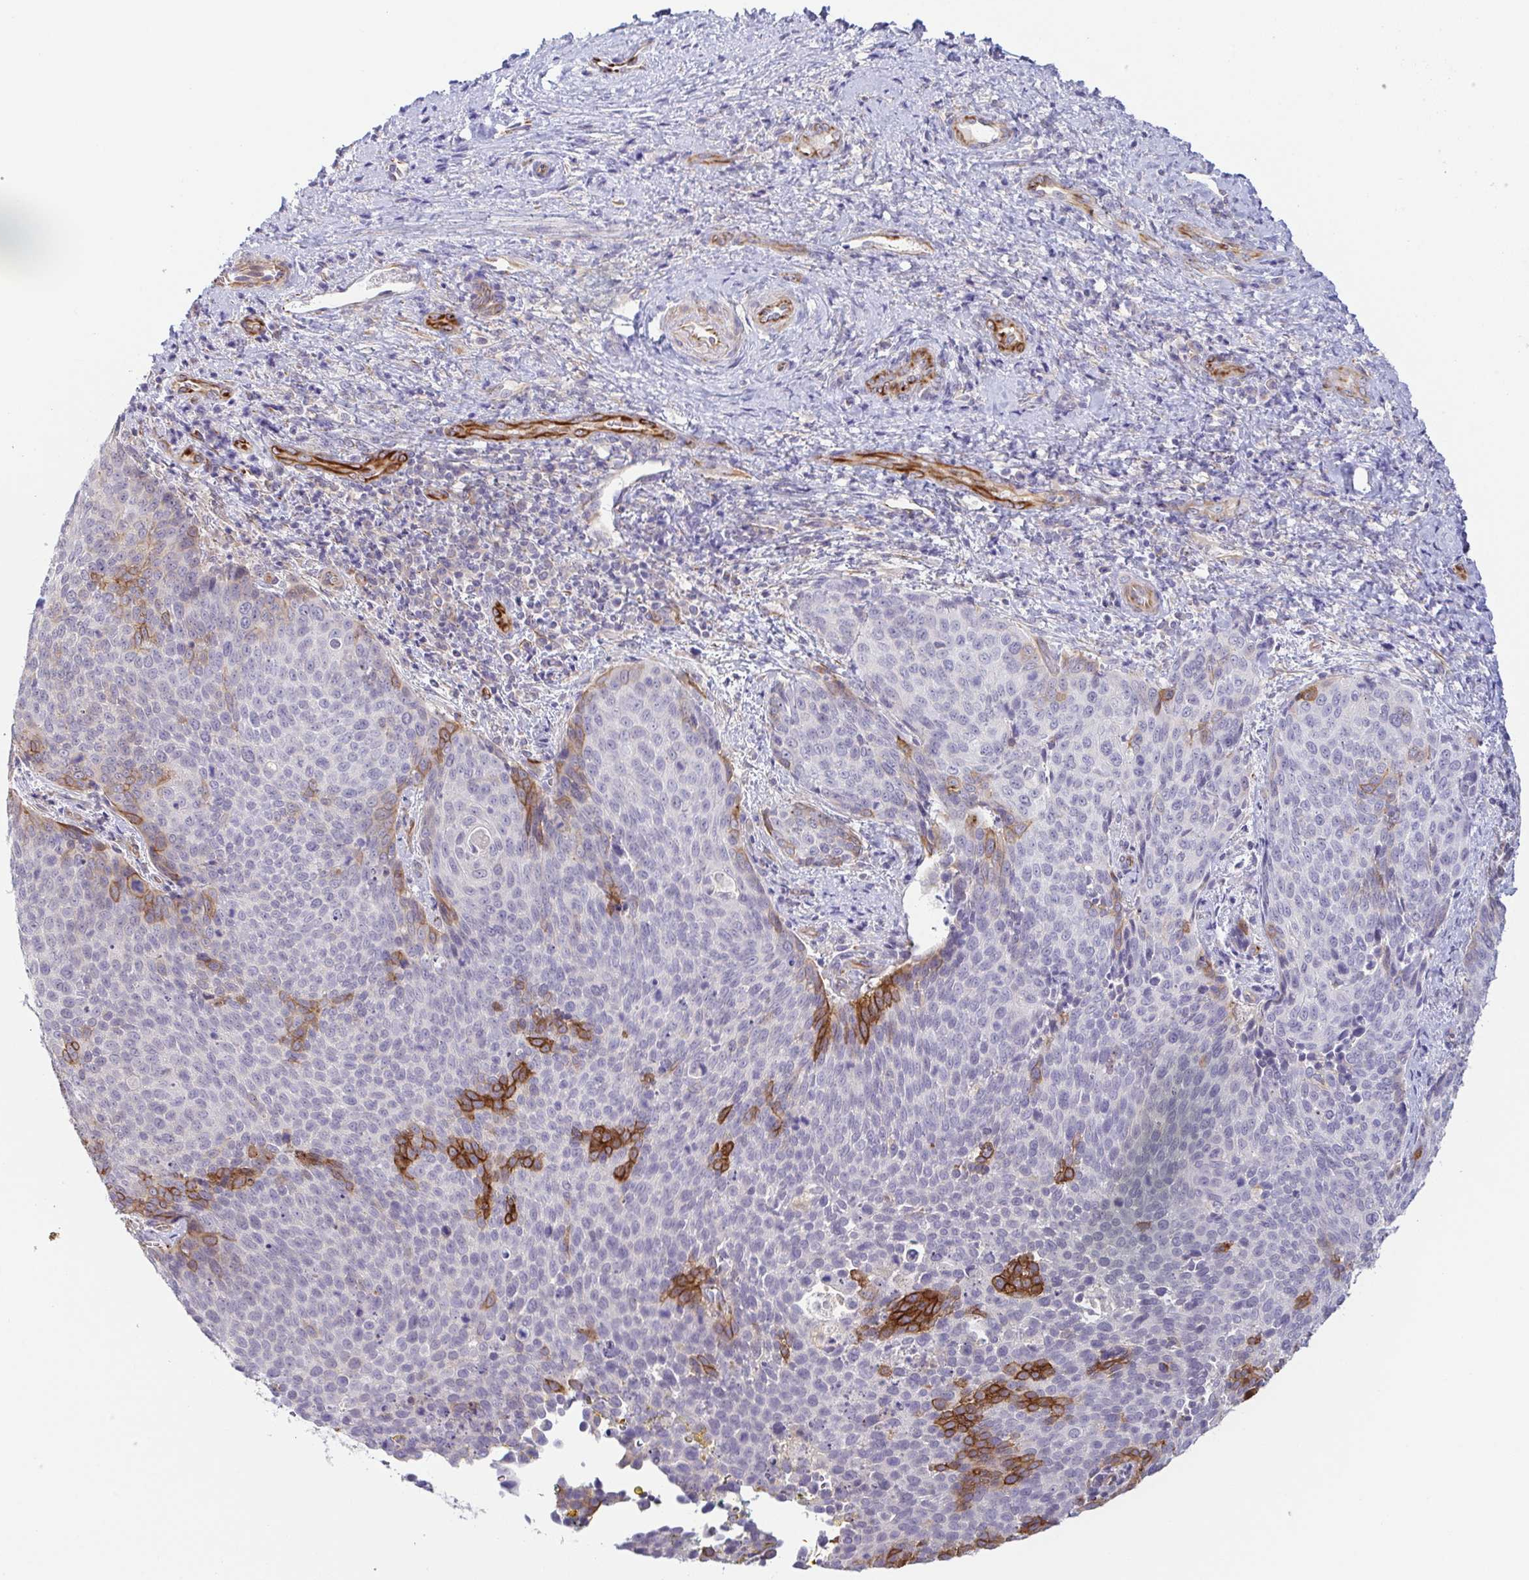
{"staining": {"intensity": "strong", "quantity": "<25%", "location": "cytoplasmic/membranous"}, "tissue": "cervical cancer", "cell_type": "Tumor cells", "image_type": "cancer", "snomed": [{"axis": "morphology", "description": "Squamous cell carcinoma, NOS"}, {"axis": "topography", "description": "Cervix"}], "caption": "Brown immunohistochemical staining in human squamous cell carcinoma (cervical) shows strong cytoplasmic/membranous staining in about <25% of tumor cells.", "gene": "COL17A1", "patient": {"sex": "female", "age": 34}}